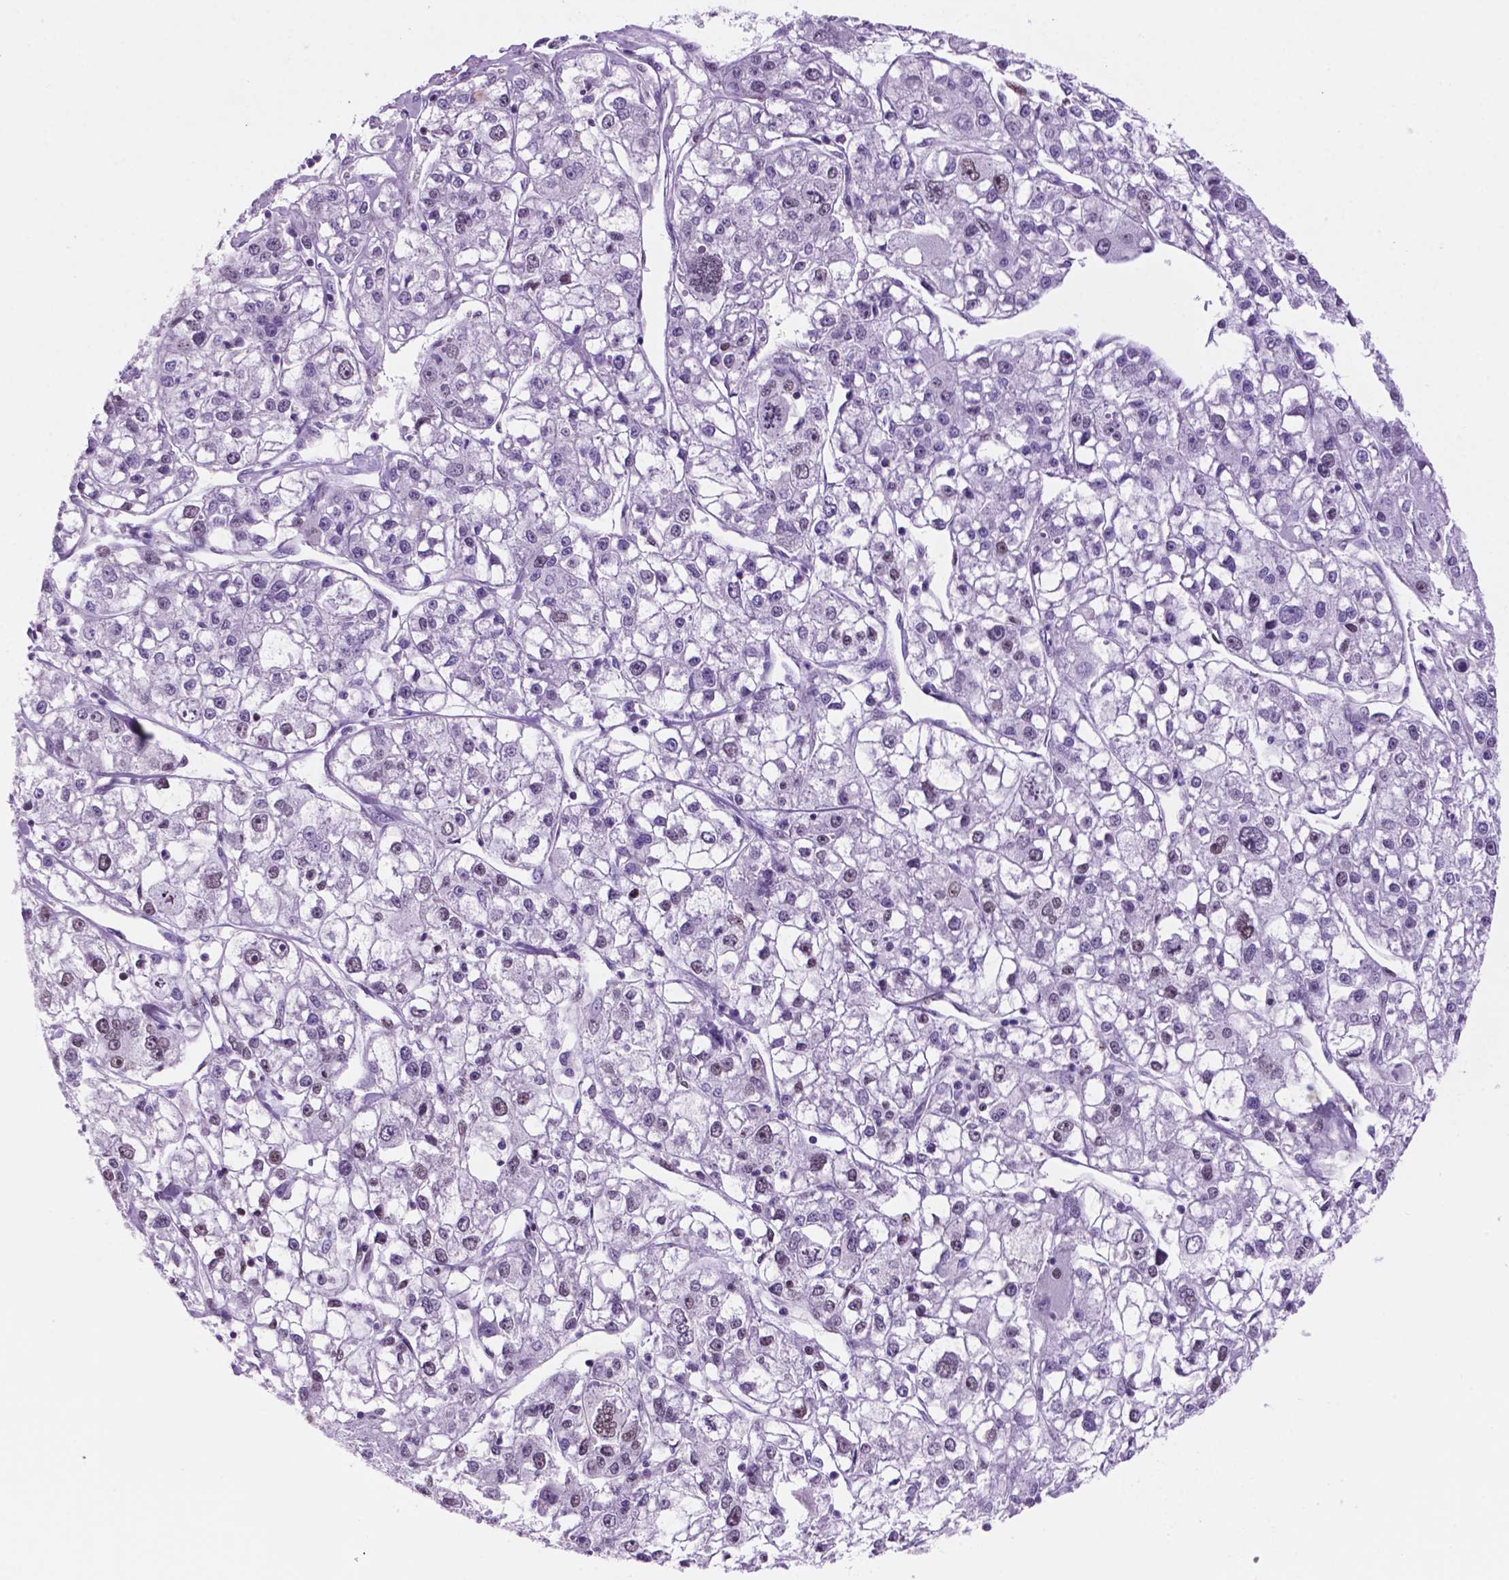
{"staining": {"intensity": "weak", "quantity": "25%-75%", "location": "nuclear"}, "tissue": "liver cancer", "cell_type": "Tumor cells", "image_type": "cancer", "snomed": [{"axis": "morphology", "description": "Carcinoma, Hepatocellular, NOS"}, {"axis": "topography", "description": "Liver"}], "caption": "Protein expression analysis of liver cancer (hepatocellular carcinoma) reveals weak nuclear expression in about 25%-75% of tumor cells.", "gene": "NCAPH2", "patient": {"sex": "male", "age": 56}}